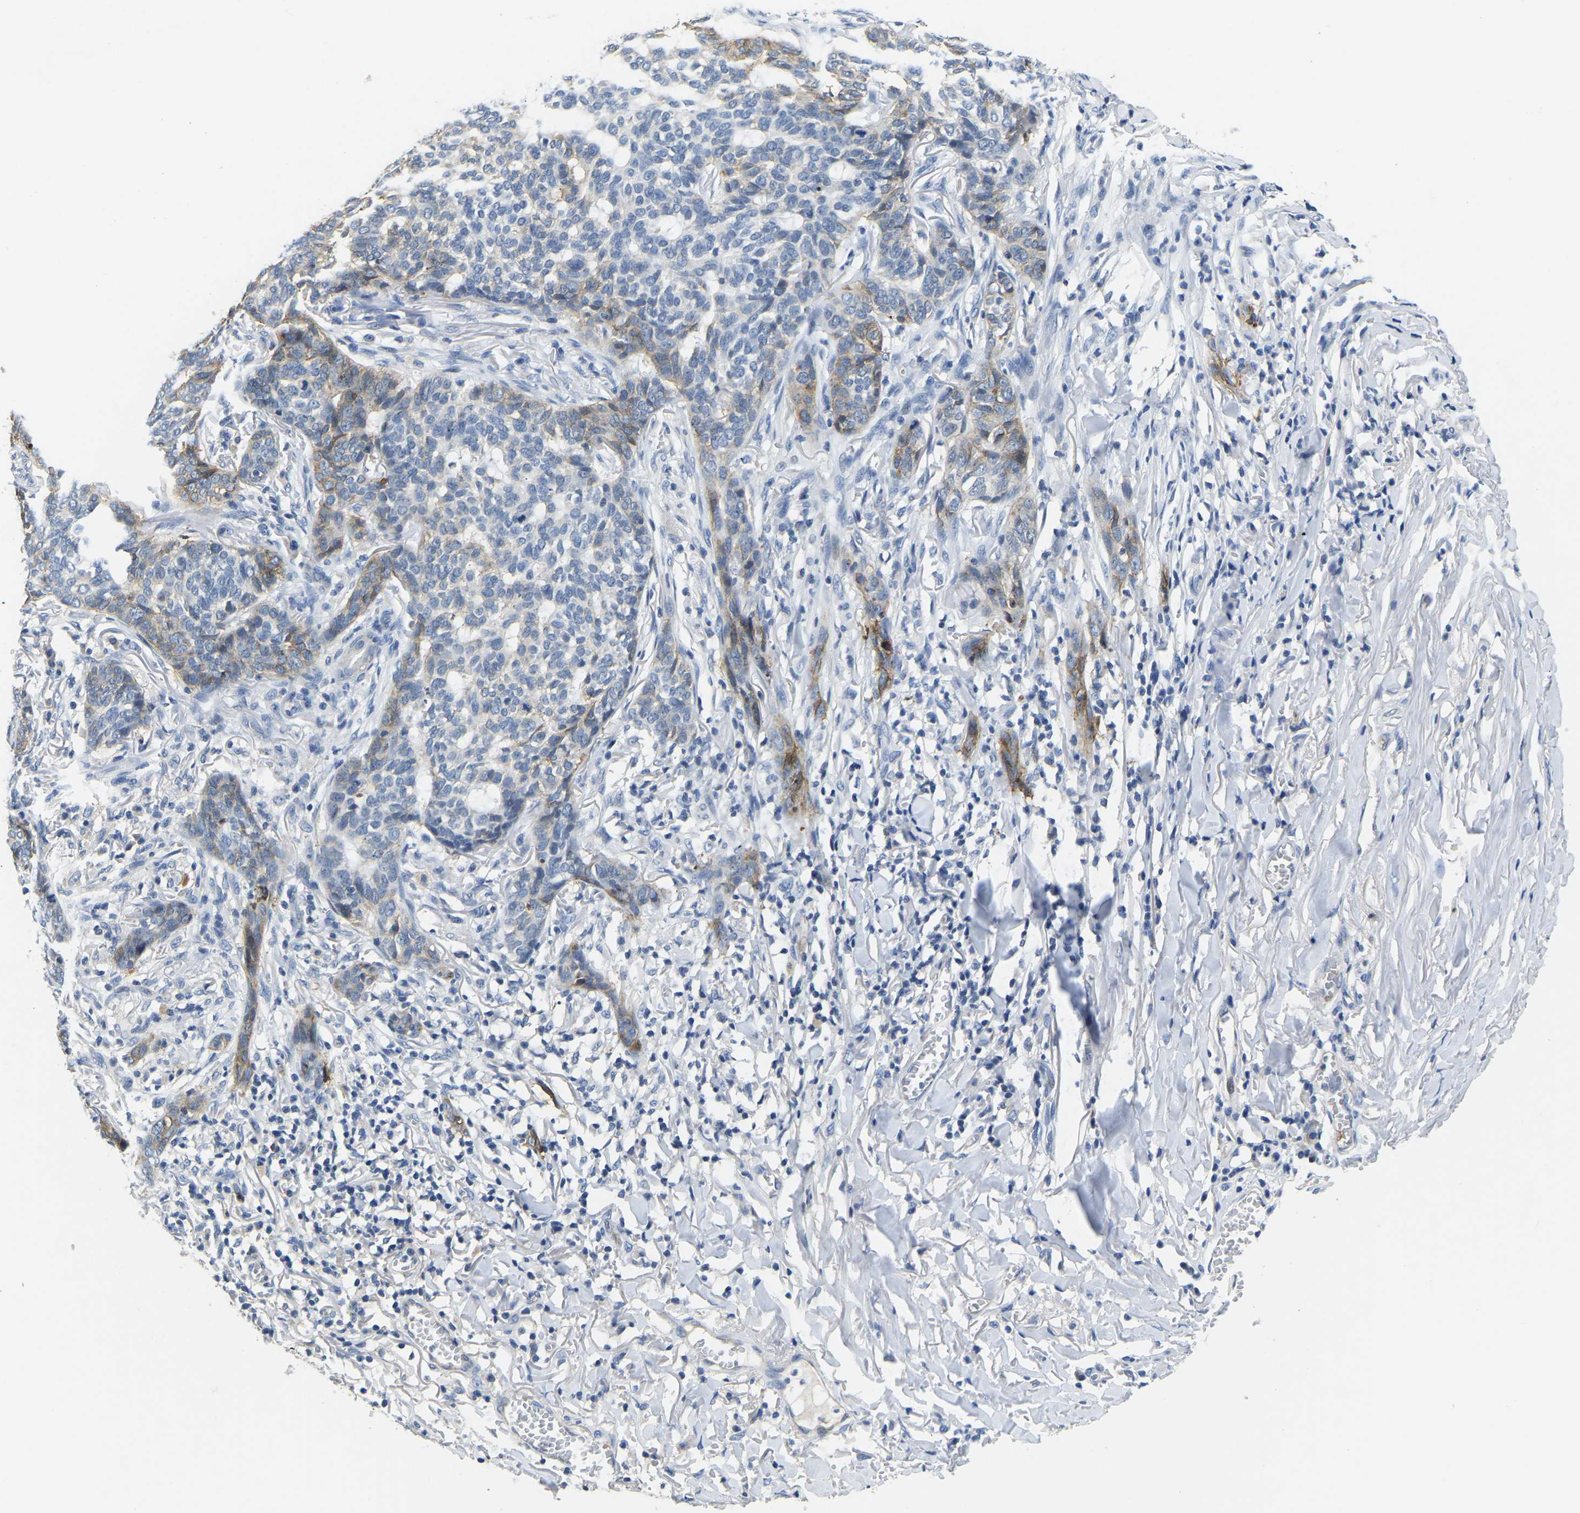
{"staining": {"intensity": "moderate", "quantity": "<25%", "location": "cytoplasmic/membranous"}, "tissue": "skin cancer", "cell_type": "Tumor cells", "image_type": "cancer", "snomed": [{"axis": "morphology", "description": "Basal cell carcinoma"}, {"axis": "topography", "description": "Skin"}], "caption": "A micrograph of human skin cancer (basal cell carcinoma) stained for a protein exhibits moderate cytoplasmic/membranous brown staining in tumor cells. The staining was performed using DAB (3,3'-diaminobenzidine), with brown indicating positive protein expression. Nuclei are stained blue with hematoxylin.", "gene": "ITGA2", "patient": {"sex": "male", "age": 85}}